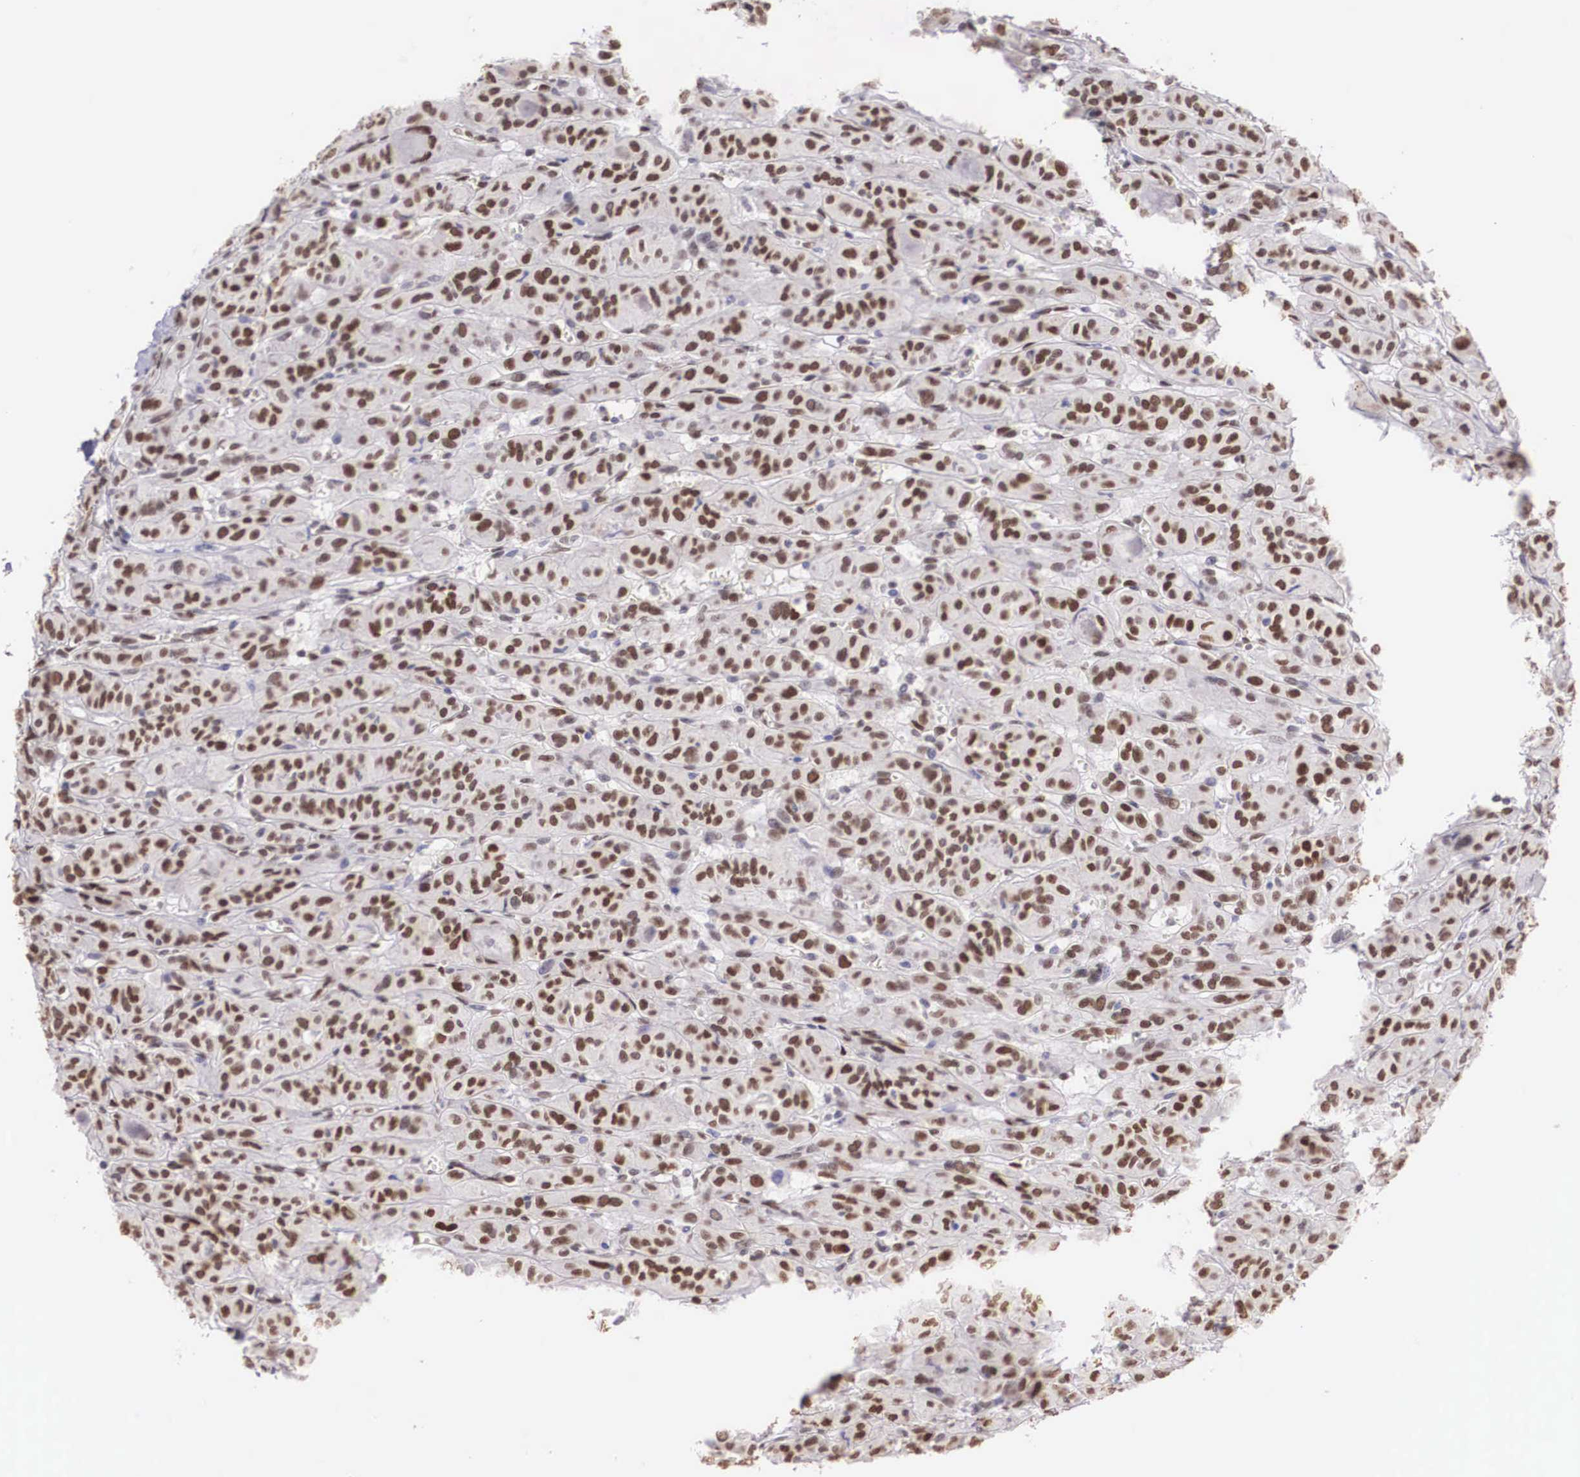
{"staining": {"intensity": "strong", "quantity": ">75%", "location": "nuclear"}, "tissue": "thyroid cancer", "cell_type": "Tumor cells", "image_type": "cancer", "snomed": [{"axis": "morphology", "description": "Follicular adenoma carcinoma, NOS"}, {"axis": "topography", "description": "Thyroid gland"}], "caption": "IHC micrograph of thyroid follicular adenoma carcinoma stained for a protein (brown), which reveals high levels of strong nuclear staining in about >75% of tumor cells.", "gene": "HMGN5", "patient": {"sex": "female", "age": 71}}